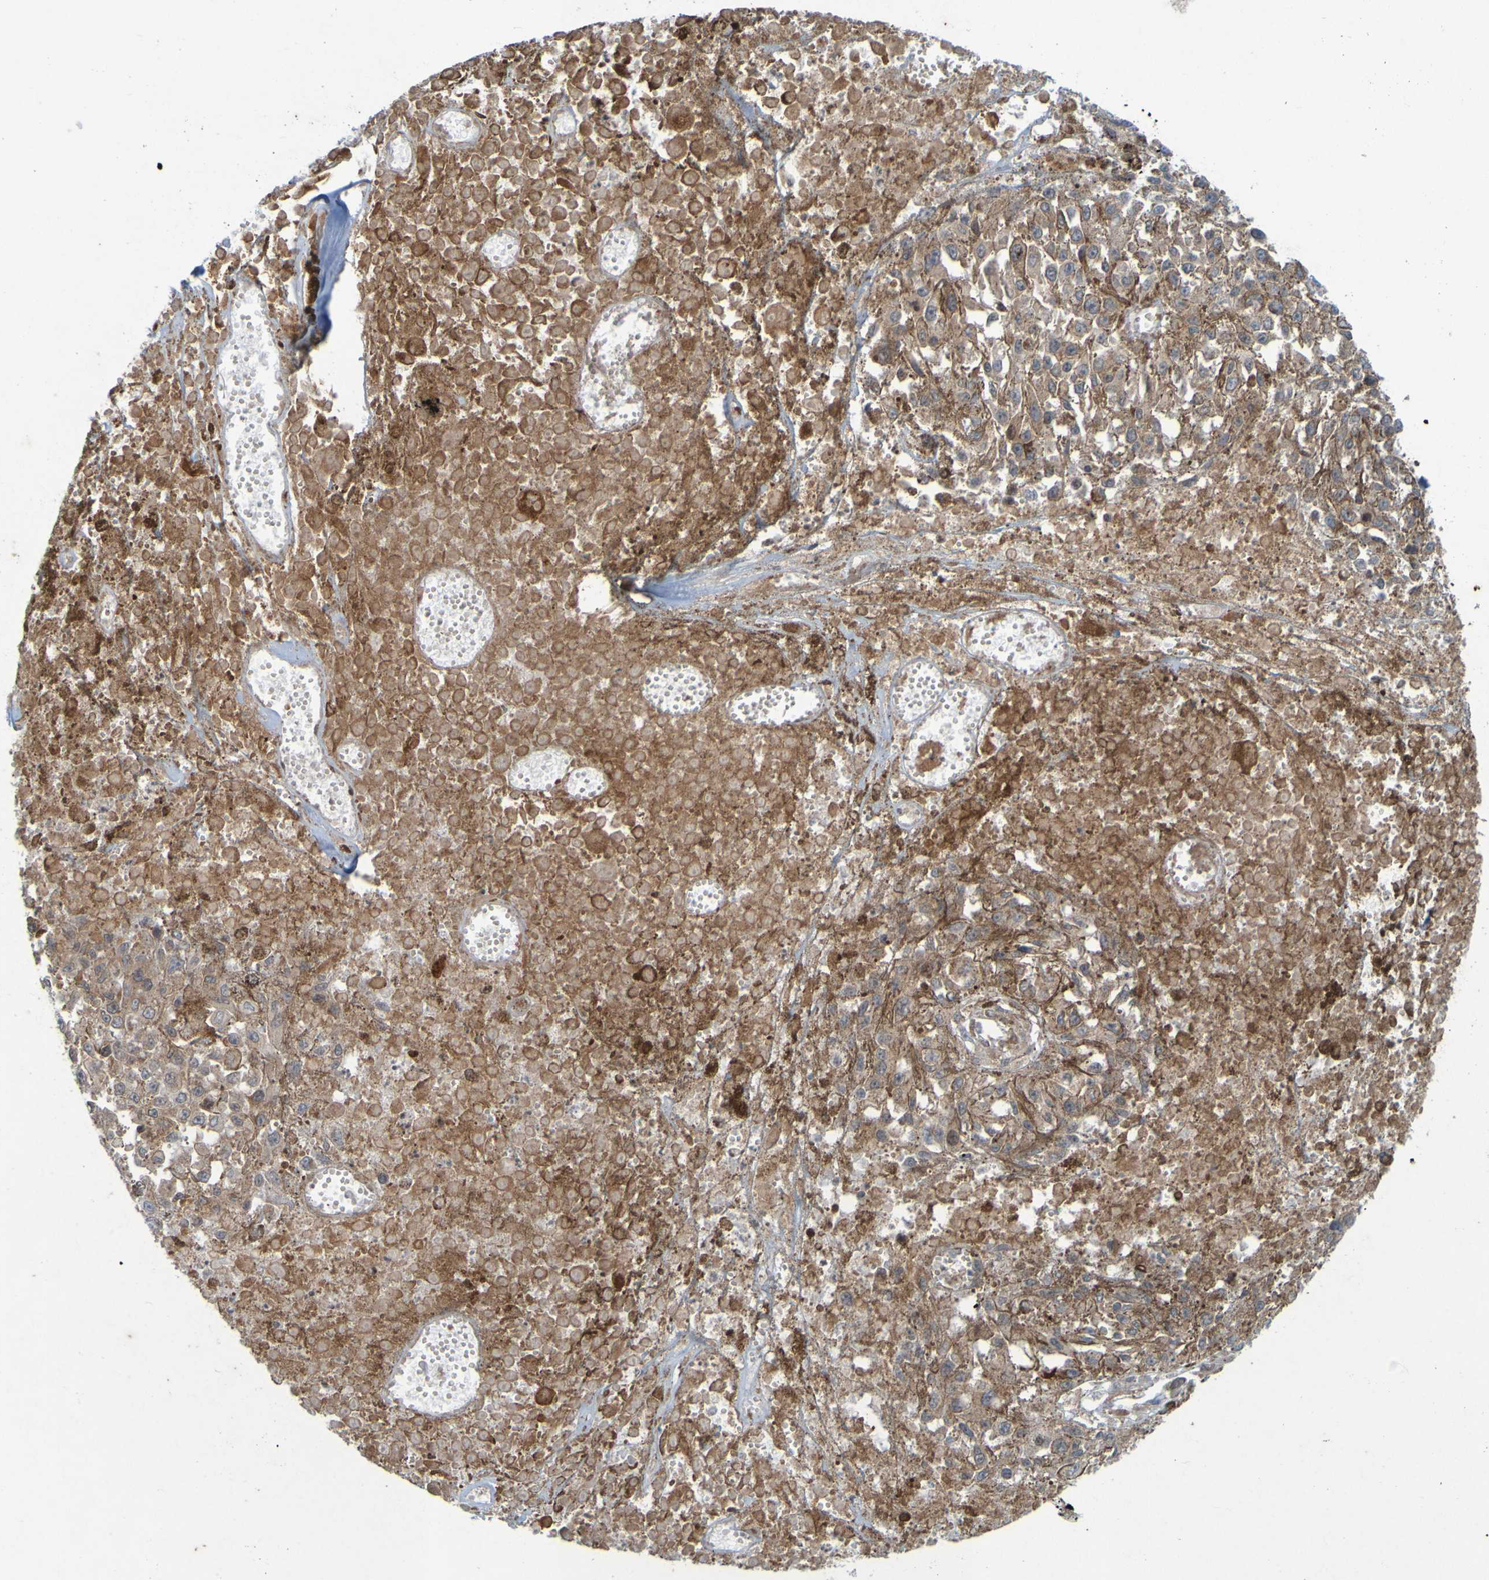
{"staining": {"intensity": "moderate", "quantity": ">75%", "location": "cytoplasmic/membranous"}, "tissue": "melanoma", "cell_type": "Tumor cells", "image_type": "cancer", "snomed": [{"axis": "morphology", "description": "Malignant melanoma, Metastatic site"}, {"axis": "topography", "description": "Lymph node"}], "caption": "Tumor cells display medium levels of moderate cytoplasmic/membranous staining in approximately >75% of cells in melanoma.", "gene": "GUCY1A1", "patient": {"sex": "male", "age": 59}}